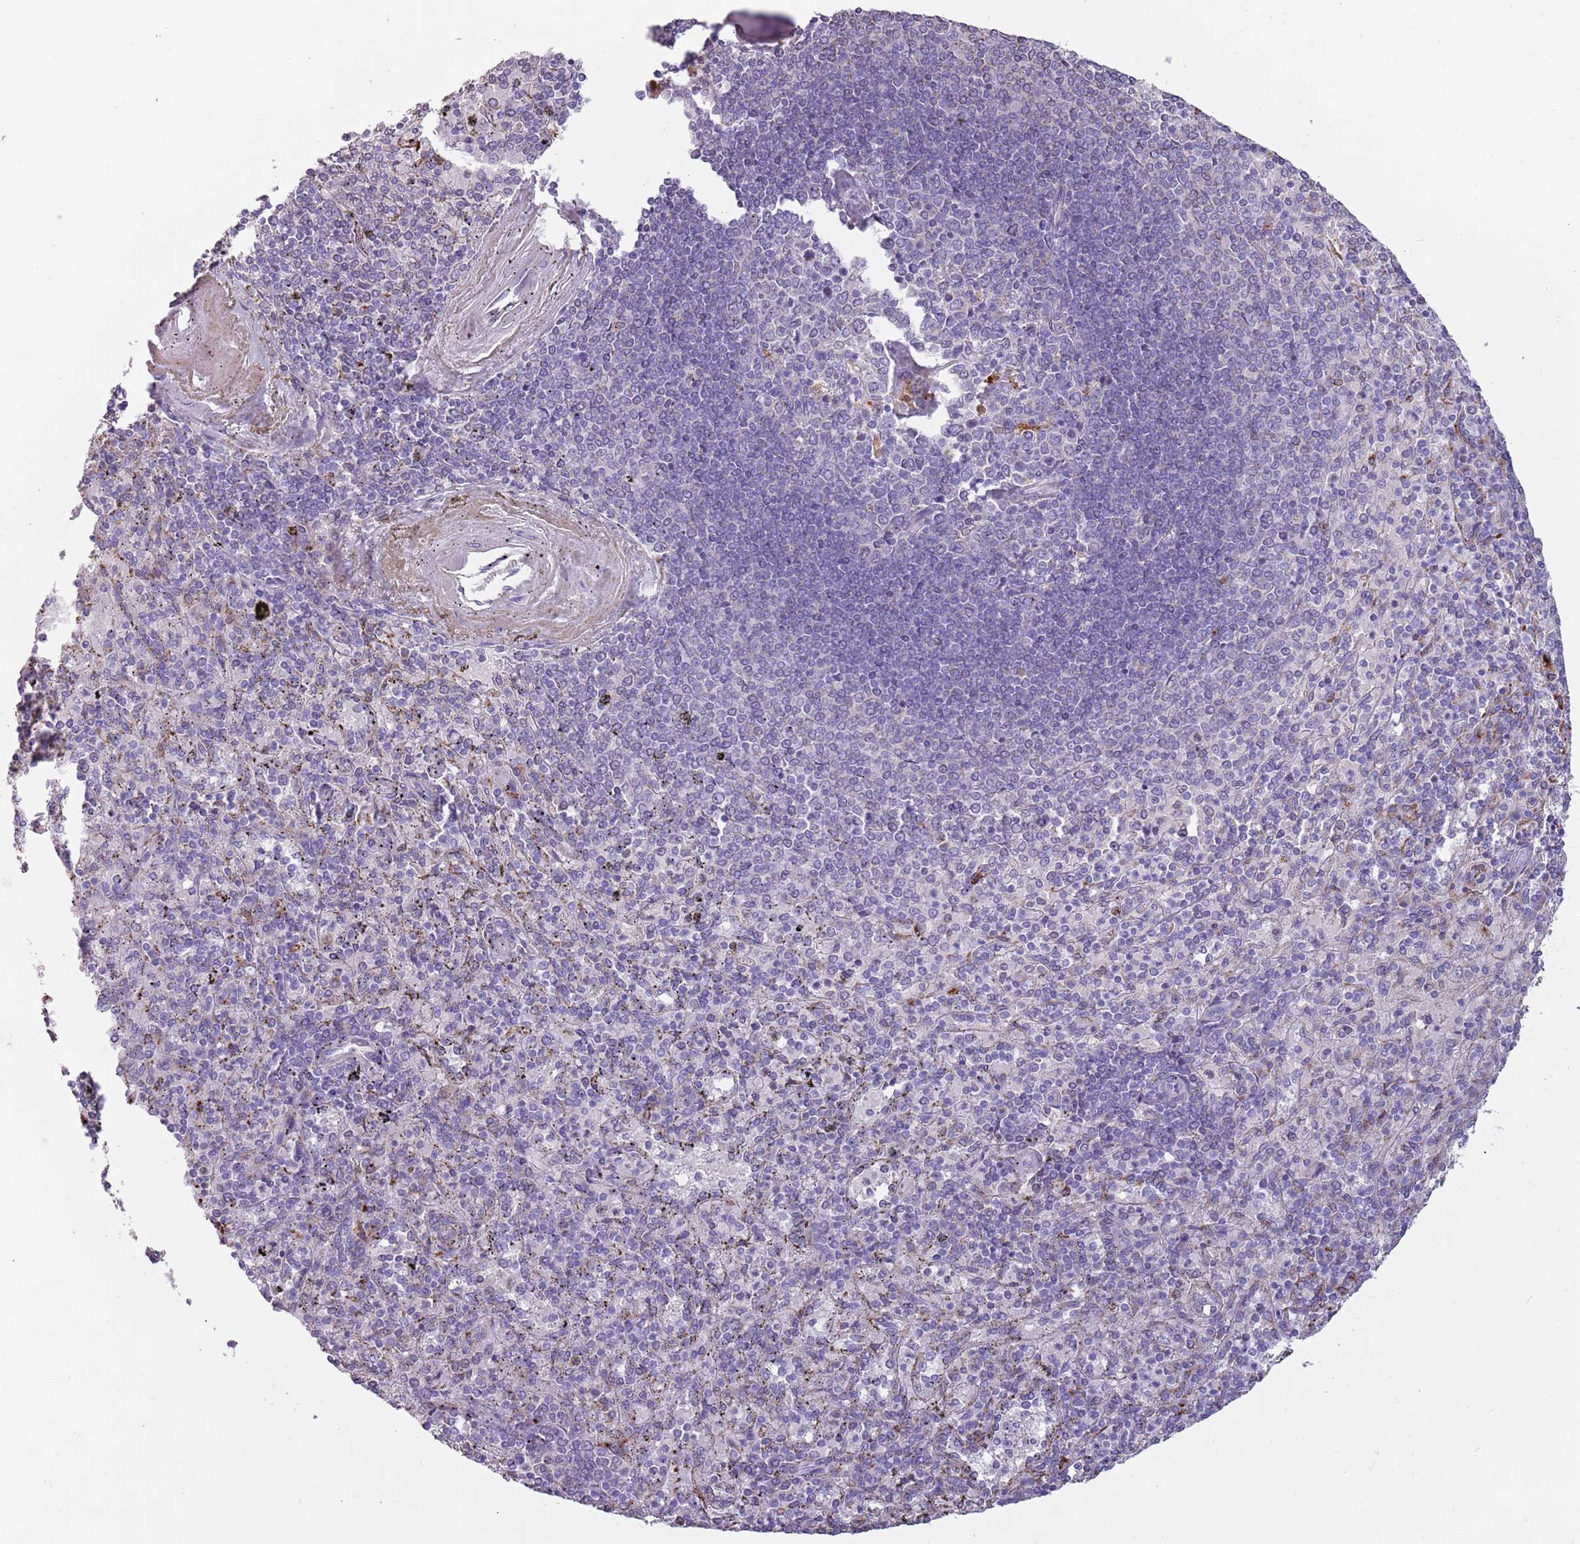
{"staining": {"intensity": "negative", "quantity": "none", "location": "none"}, "tissue": "spleen", "cell_type": "Cells in red pulp", "image_type": "normal", "snomed": [{"axis": "morphology", "description": "Normal tissue, NOS"}, {"axis": "topography", "description": "Spleen"}], "caption": "The histopathology image exhibits no staining of cells in red pulp in benign spleen.", "gene": "NWD2", "patient": {"sex": "male", "age": 82}}